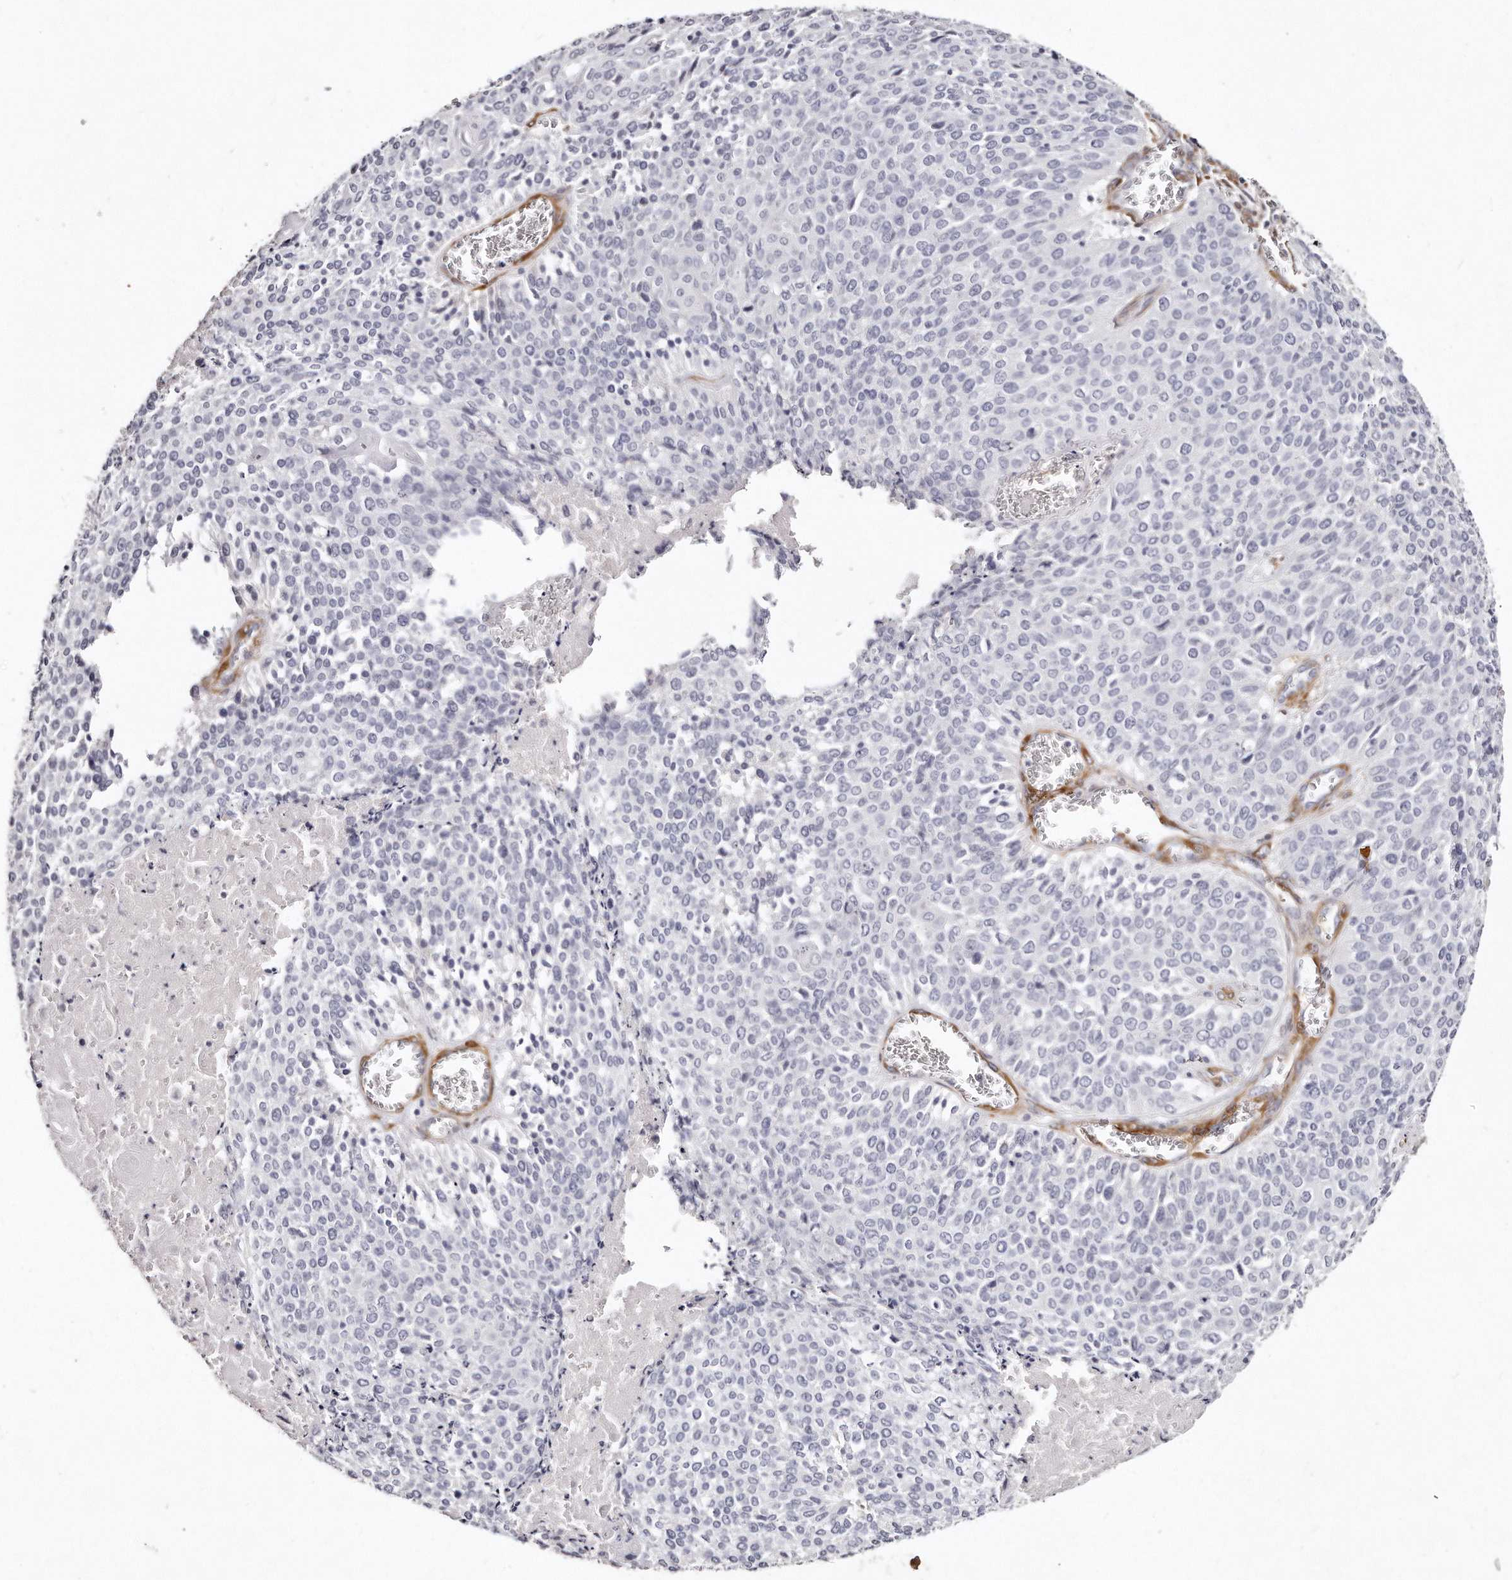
{"staining": {"intensity": "negative", "quantity": "none", "location": "none"}, "tissue": "cervical cancer", "cell_type": "Tumor cells", "image_type": "cancer", "snomed": [{"axis": "morphology", "description": "Squamous cell carcinoma, NOS"}, {"axis": "topography", "description": "Cervix"}], "caption": "The IHC histopathology image has no significant staining in tumor cells of cervical squamous cell carcinoma tissue.", "gene": "LMOD1", "patient": {"sex": "female", "age": 39}}